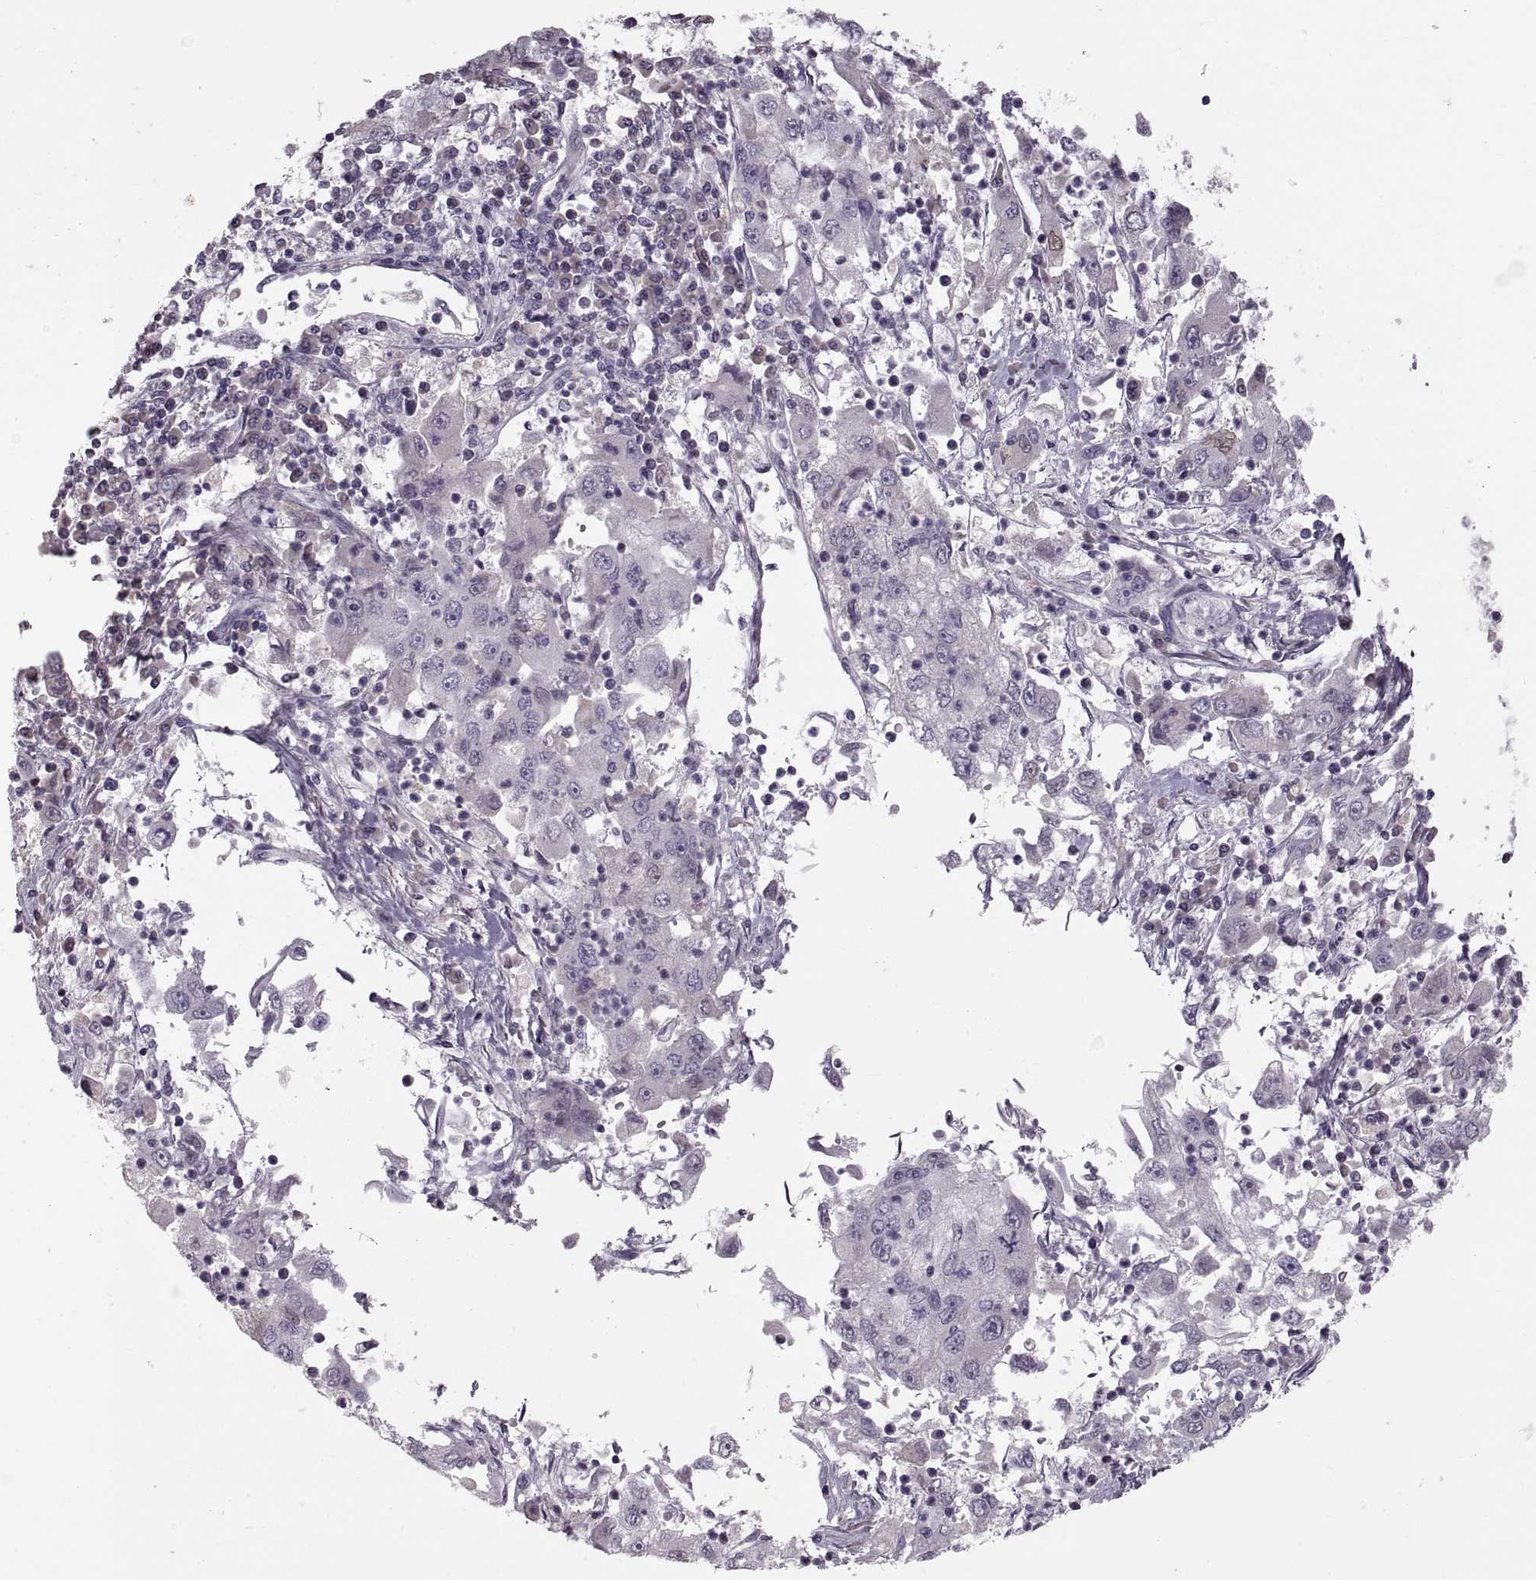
{"staining": {"intensity": "negative", "quantity": "none", "location": "none"}, "tissue": "cervical cancer", "cell_type": "Tumor cells", "image_type": "cancer", "snomed": [{"axis": "morphology", "description": "Squamous cell carcinoma, NOS"}, {"axis": "topography", "description": "Cervix"}], "caption": "Cervical cancer (squamous cell carcinoma) stained for a protein using immunohistochemistry displays no staining tumor cells.", "gene": "WFDC8", "patient": {"sex": "female", "age": 36}}